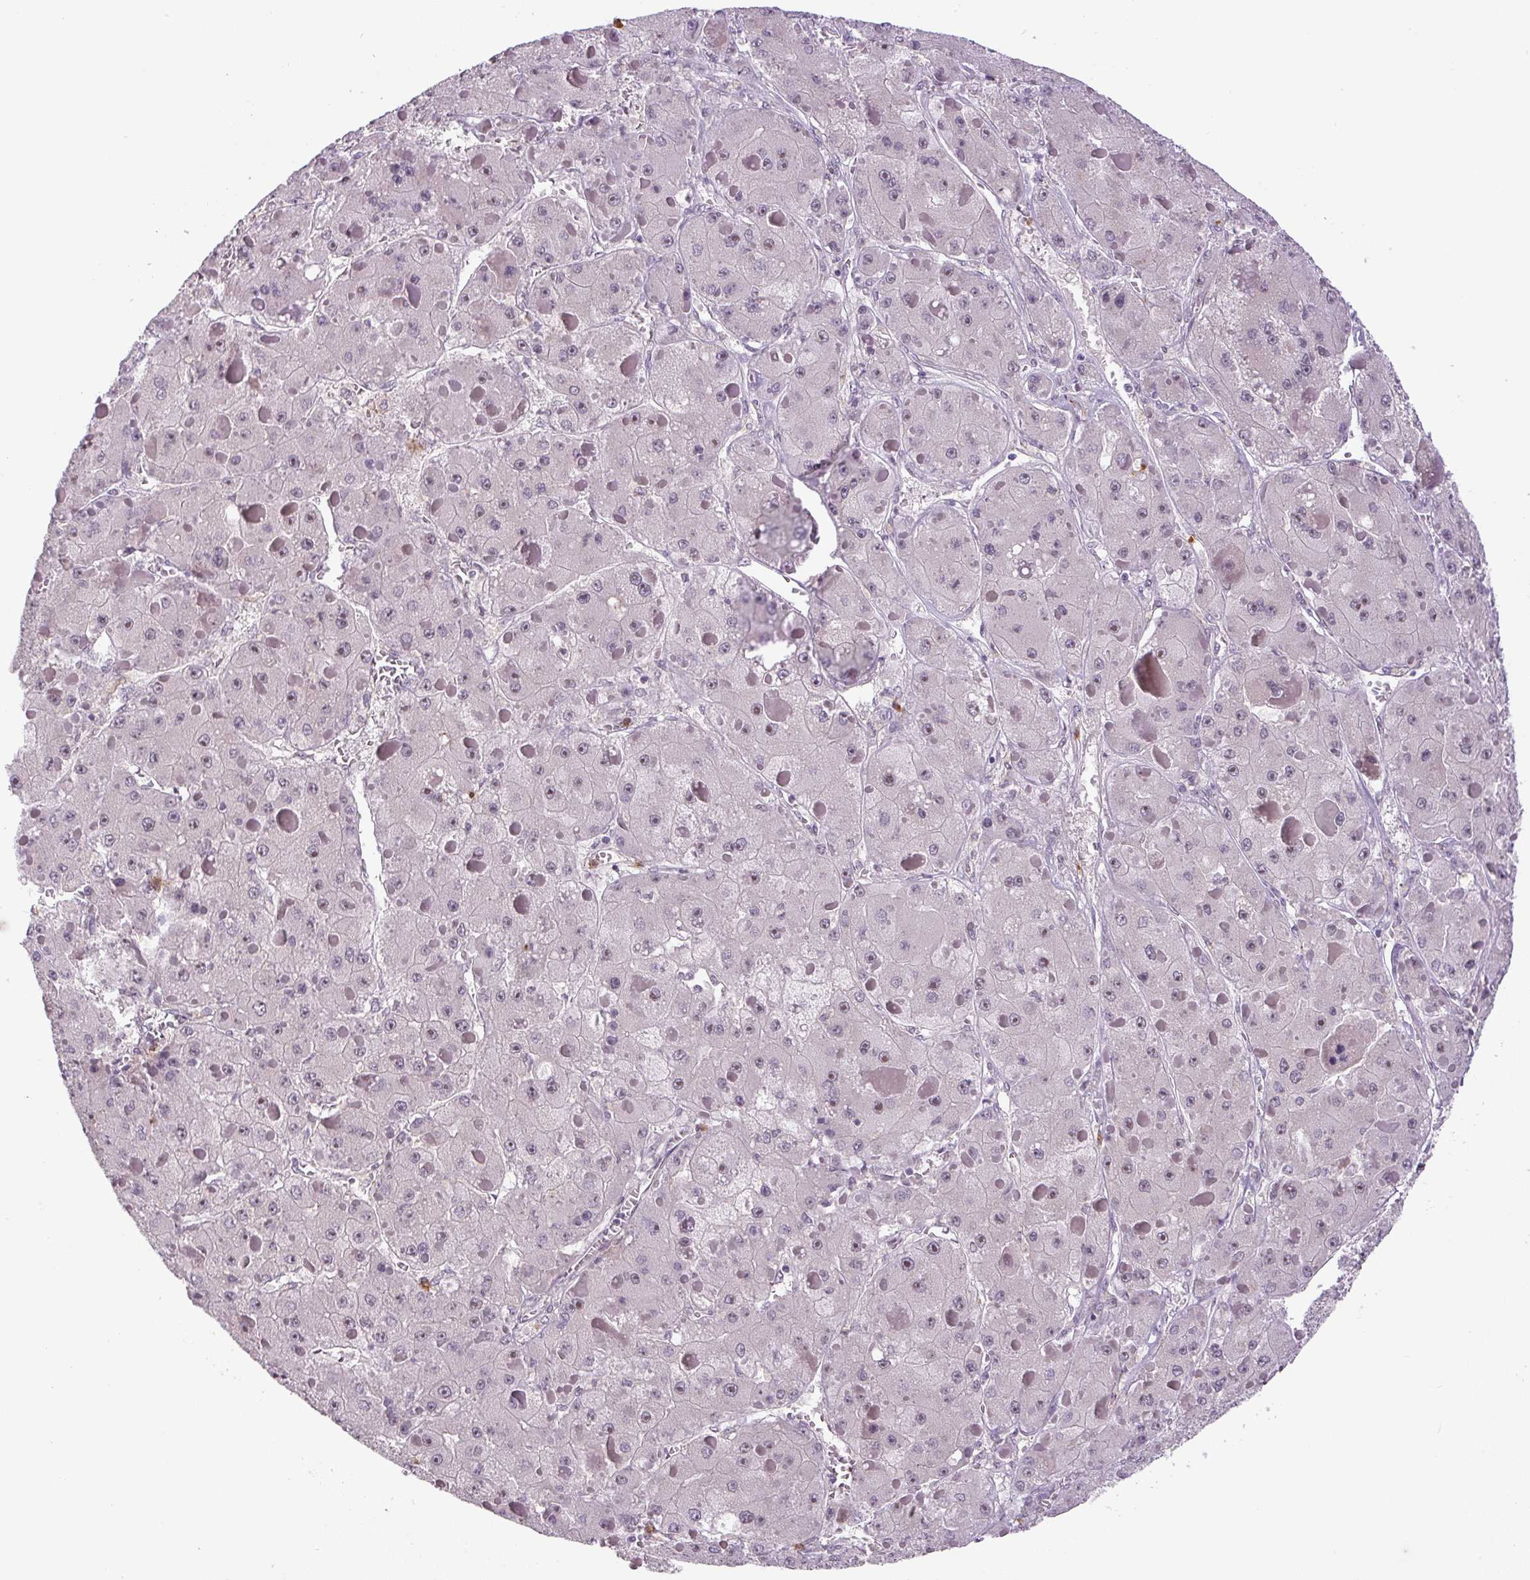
{"staining": {"intensity": "negative", "quantity": "none", "location": "none"}, "tissue": "liver cancer", "cell_type": "Tumor cells", "image_type": "cancer", "snomed": [{"axis": "morphology", "description": "Carcinoma, Hepatocellular, NOS"}, {"axis": "topography", "description": "Liver"}], "caption": "Liver cancer was stained to show a protein in brown. There is no significant staining in tumor cells.", "gene": "SGF29", "patient": {"sex": "female", "age": 73}}